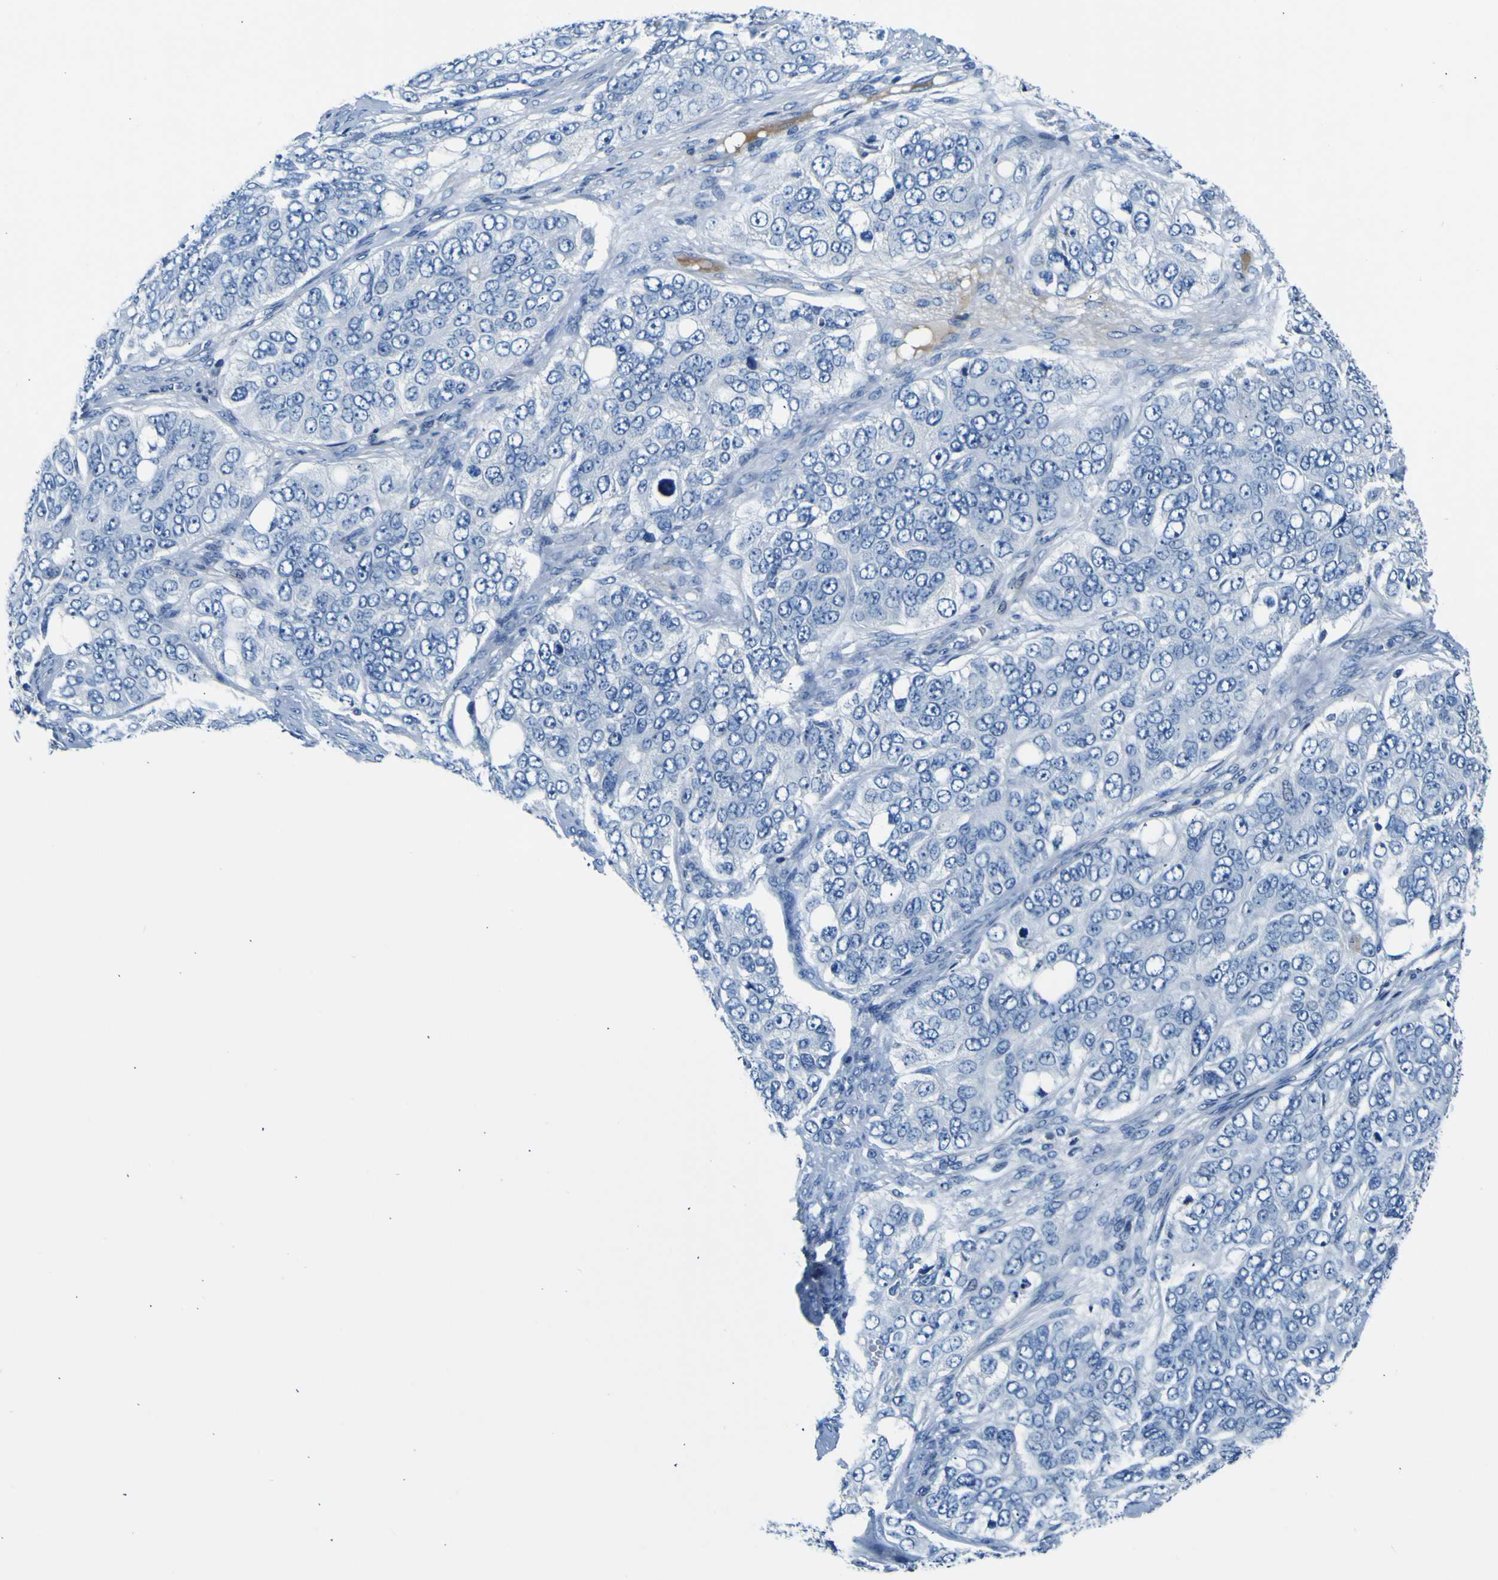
{"staining": {"intensity": "negative", "quantity": "none", "location": "none"}, "tissue": "ovarian cancer", "cell_type": "Tumor cells", "image_type": "cancer", "snomed": [{"axis": "morphology", "description": "Carcinoma, endometroid"}, {"axis": "topography", "description": "Ovary"}], "caption": "This is an immunohistochemistry image of human endometroid carcinoma (ovarian). There is no expression in tumor cells.", "gene": "ADGRA2", "patient": {"sex": "female", "age": 51}}